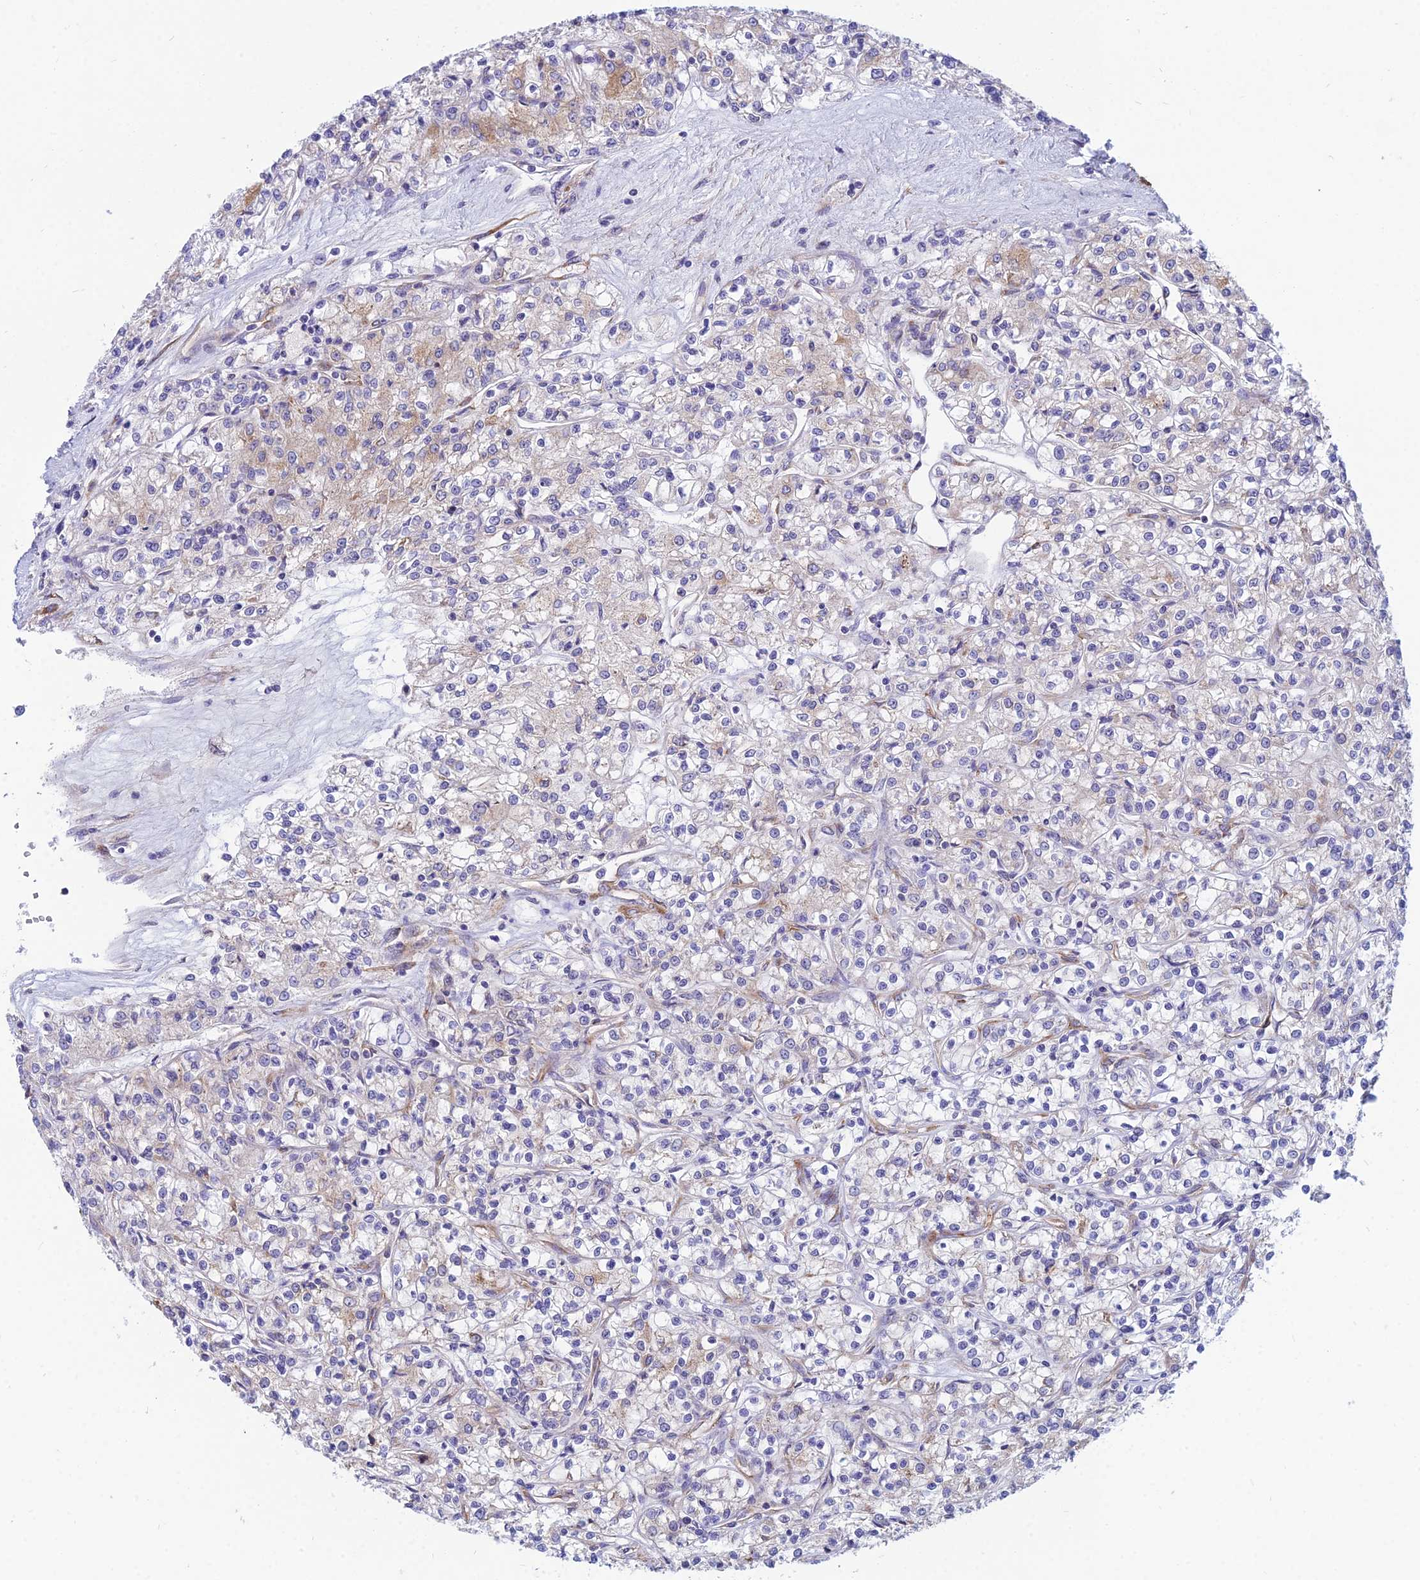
{"staining": {"intensity": "weak", "quantity": "<25%", "location": "cytoplasmic/membranous"}, "tissue": "renal cancer", "cell_type": "Tumor cells", "image_type": "cancer", "snomed": [{"axis": "morphology", "description": "Adenocarcinoma, NOS"}, {"axis": "topography", "description": "Kidney"}], "caption": "This is an IHC micrograph of human renal cancer. There is no expression in tumor cells.", "gene": "TXLNA", "patient": {"sex": "female", "age": 59}}